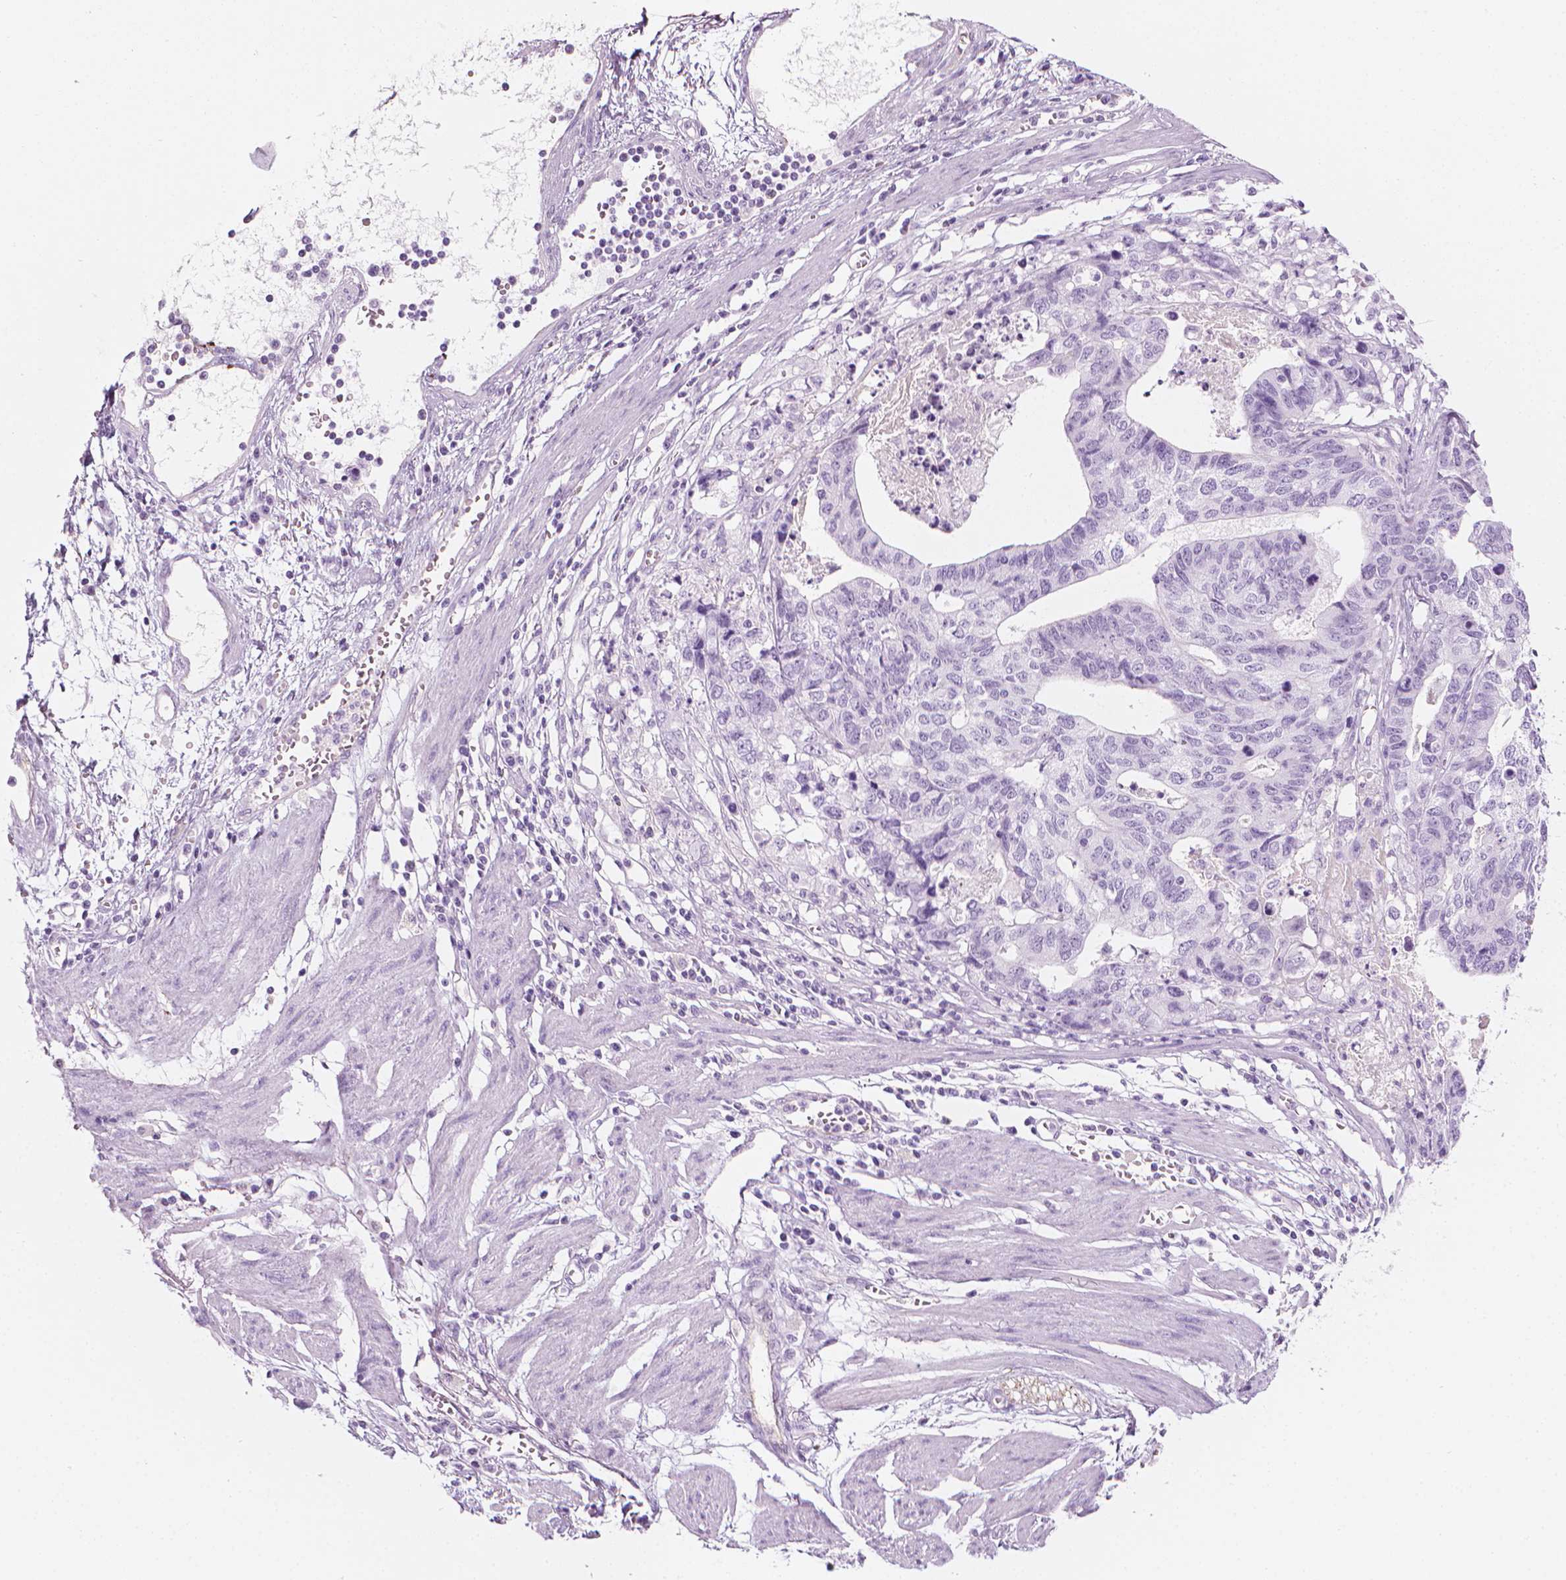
{"staining": {"intensity": "negative", "quantity": "none", "location": "none"}, "tissue": "stomach cancer", "cell_type": "Tumor cells", "image_type": "cancer", "snomed": [{"axis": "morphology", "description": "Adenocarcinoma, NOS"}, {"axis": "topography", "description": "Stomach, upper"}], "caption": "This is an immunohistochemistry micrograph of adenocarcinoma (stomach). There is no positivity in tumor cells.", "gene": "SCG3", "patient": {"sex": "female", "age": 67}}